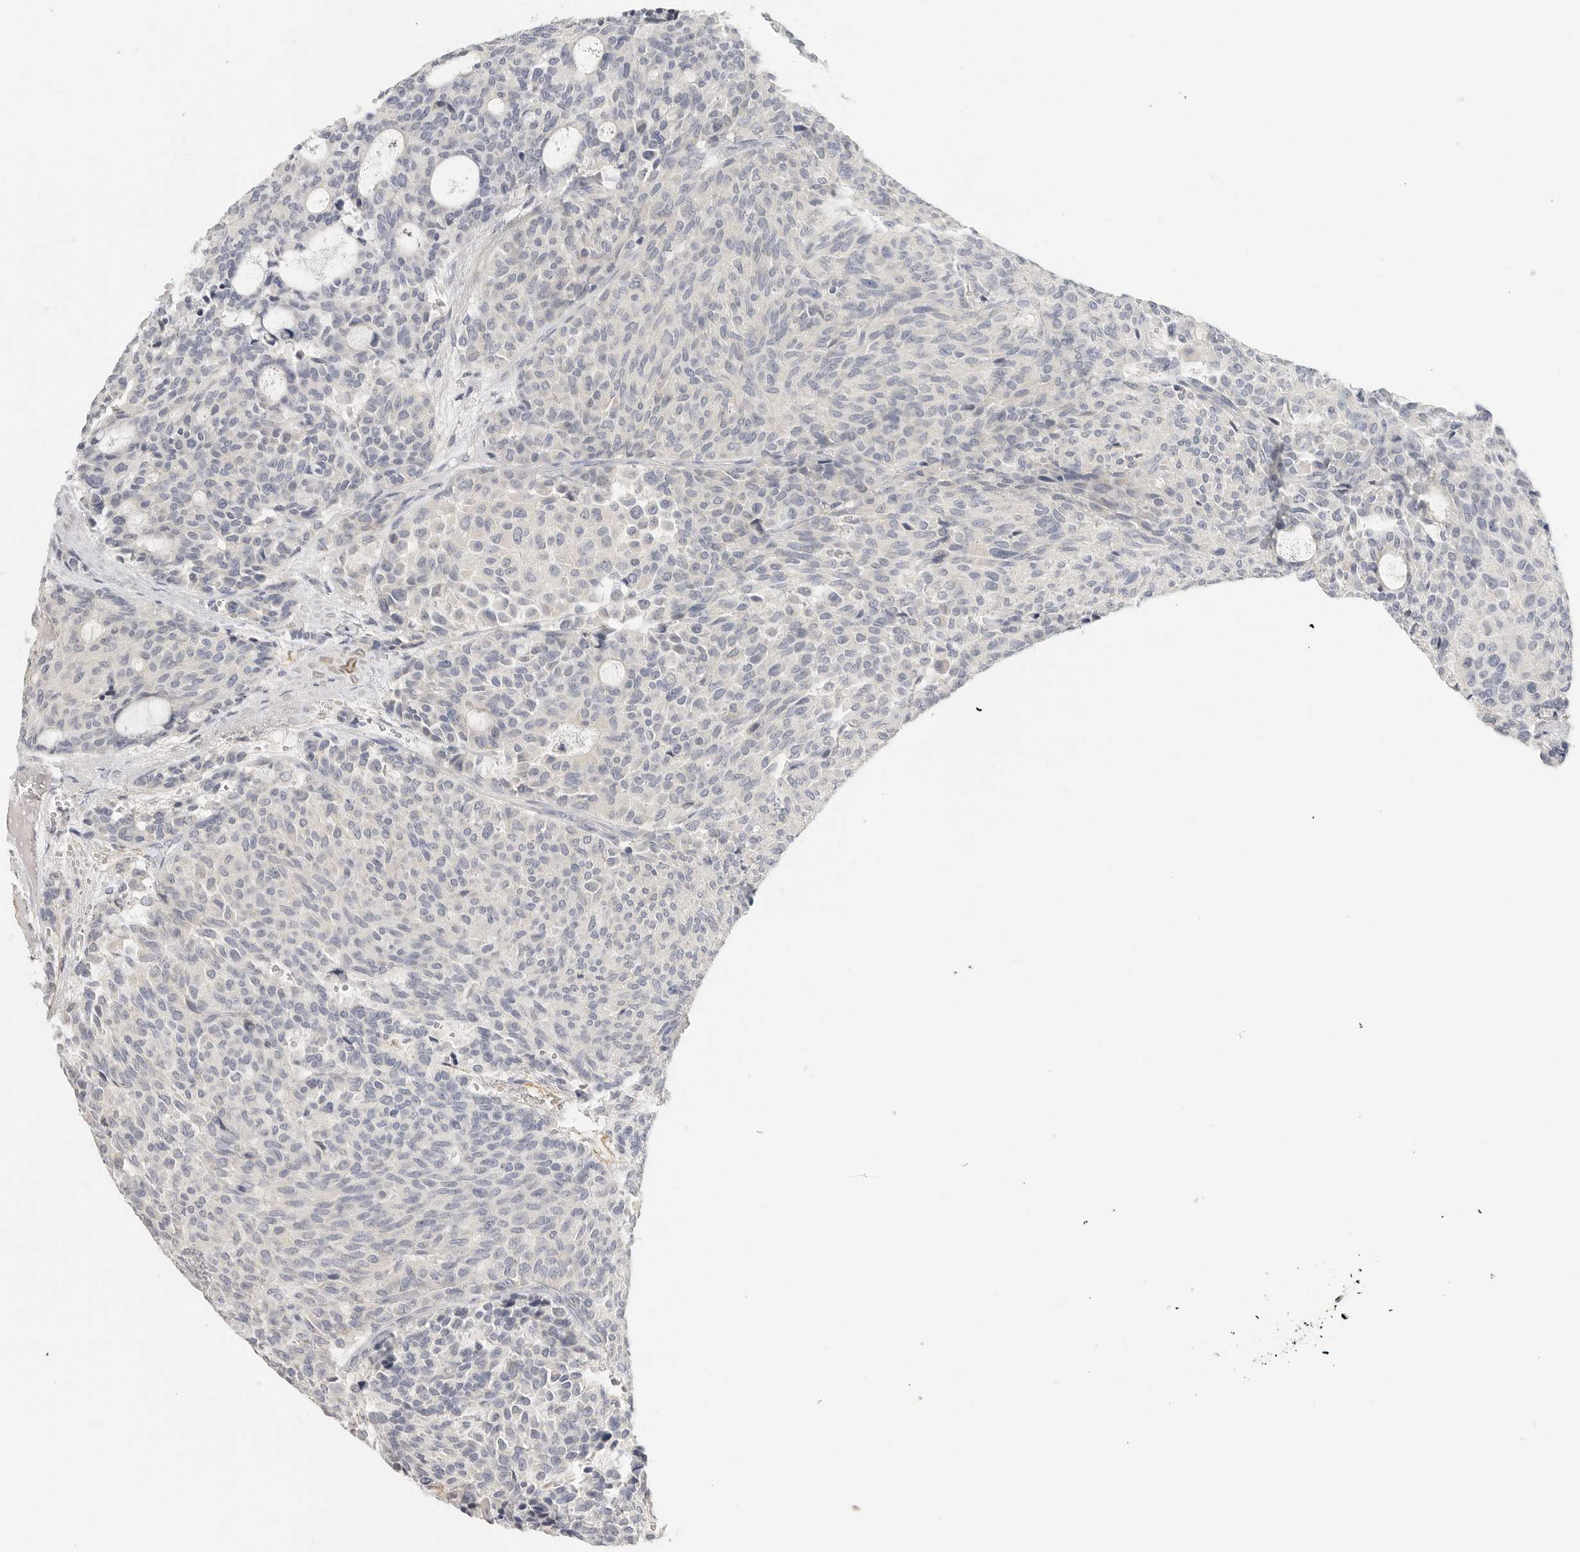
{"staining": {"intensity": "negative", "quantity": "none", "location": "none"}, "tissue": "carcinoid", "cell_type": "Tumor cells", "image_type": "cancer", "snomed": [{"axis": "morphology", "description": "Carcinoid, malignant, NOS"}, {"axis": "topography", "description": "Pancreas"}], "caption": "Immunohistochemistry (IHC) micrograph of neoplastic tissue: human carcinoid stained with DAB reveals no significant protein positivity in tumor cells.", "gene": "FBN2", "patient": {"sex": "female", "age": 54}}